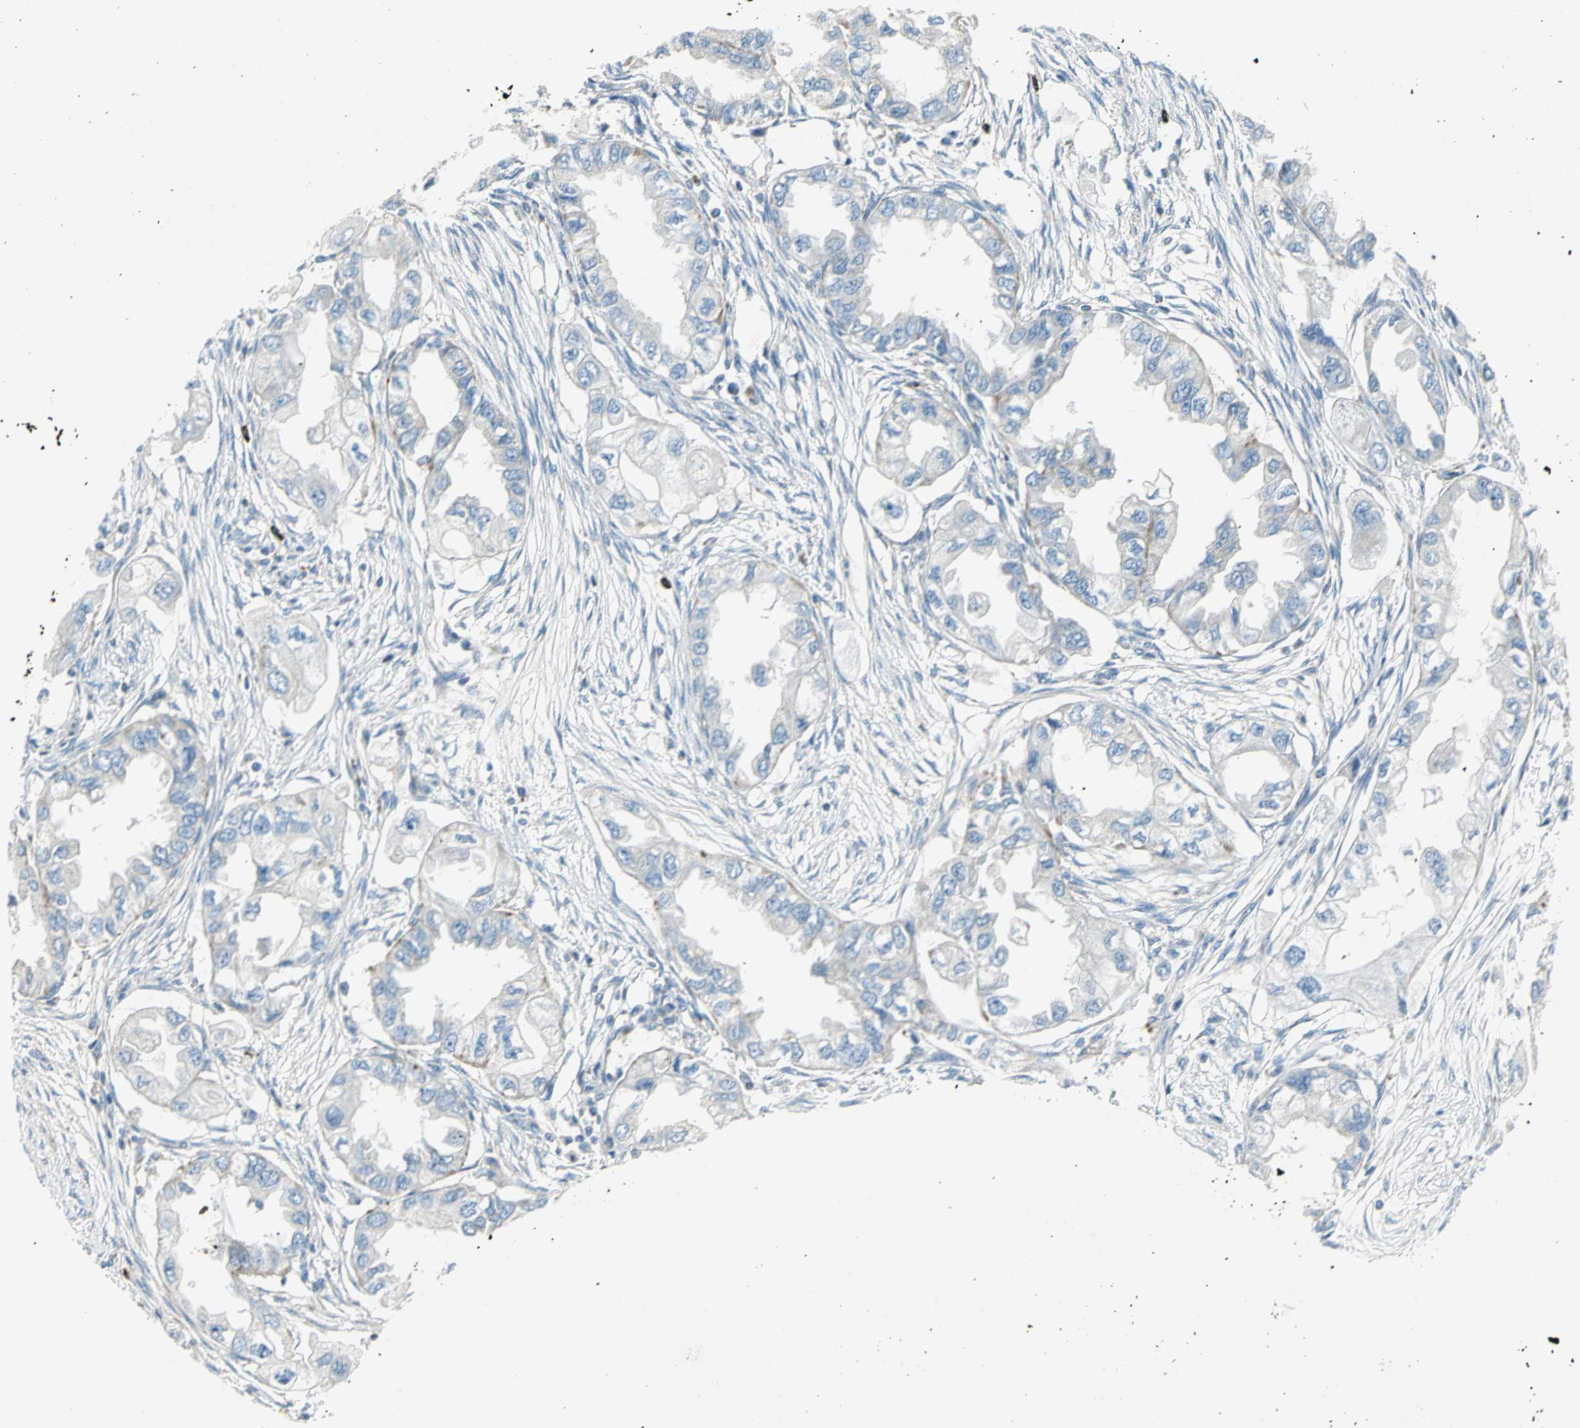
{"staining": {"intensity": "negative", "quantity": "none", "location": "none"}, "tissue": "endometrial cancer", "cell_type": "Tumor cells", "image_type": "cancer", "snomed": [{"axis": "morphology", "description": "Adenocarcinoma, NOS"}, {"axis": "topography", "description": "Endometrium"}], "caption": "Adenocarcinoma (endometrial) was stained to show a protein in brown. There is no significant expression in tumor cells.", "gene": "ALOX15", "patient": {"sex": "female", "age": 67}}